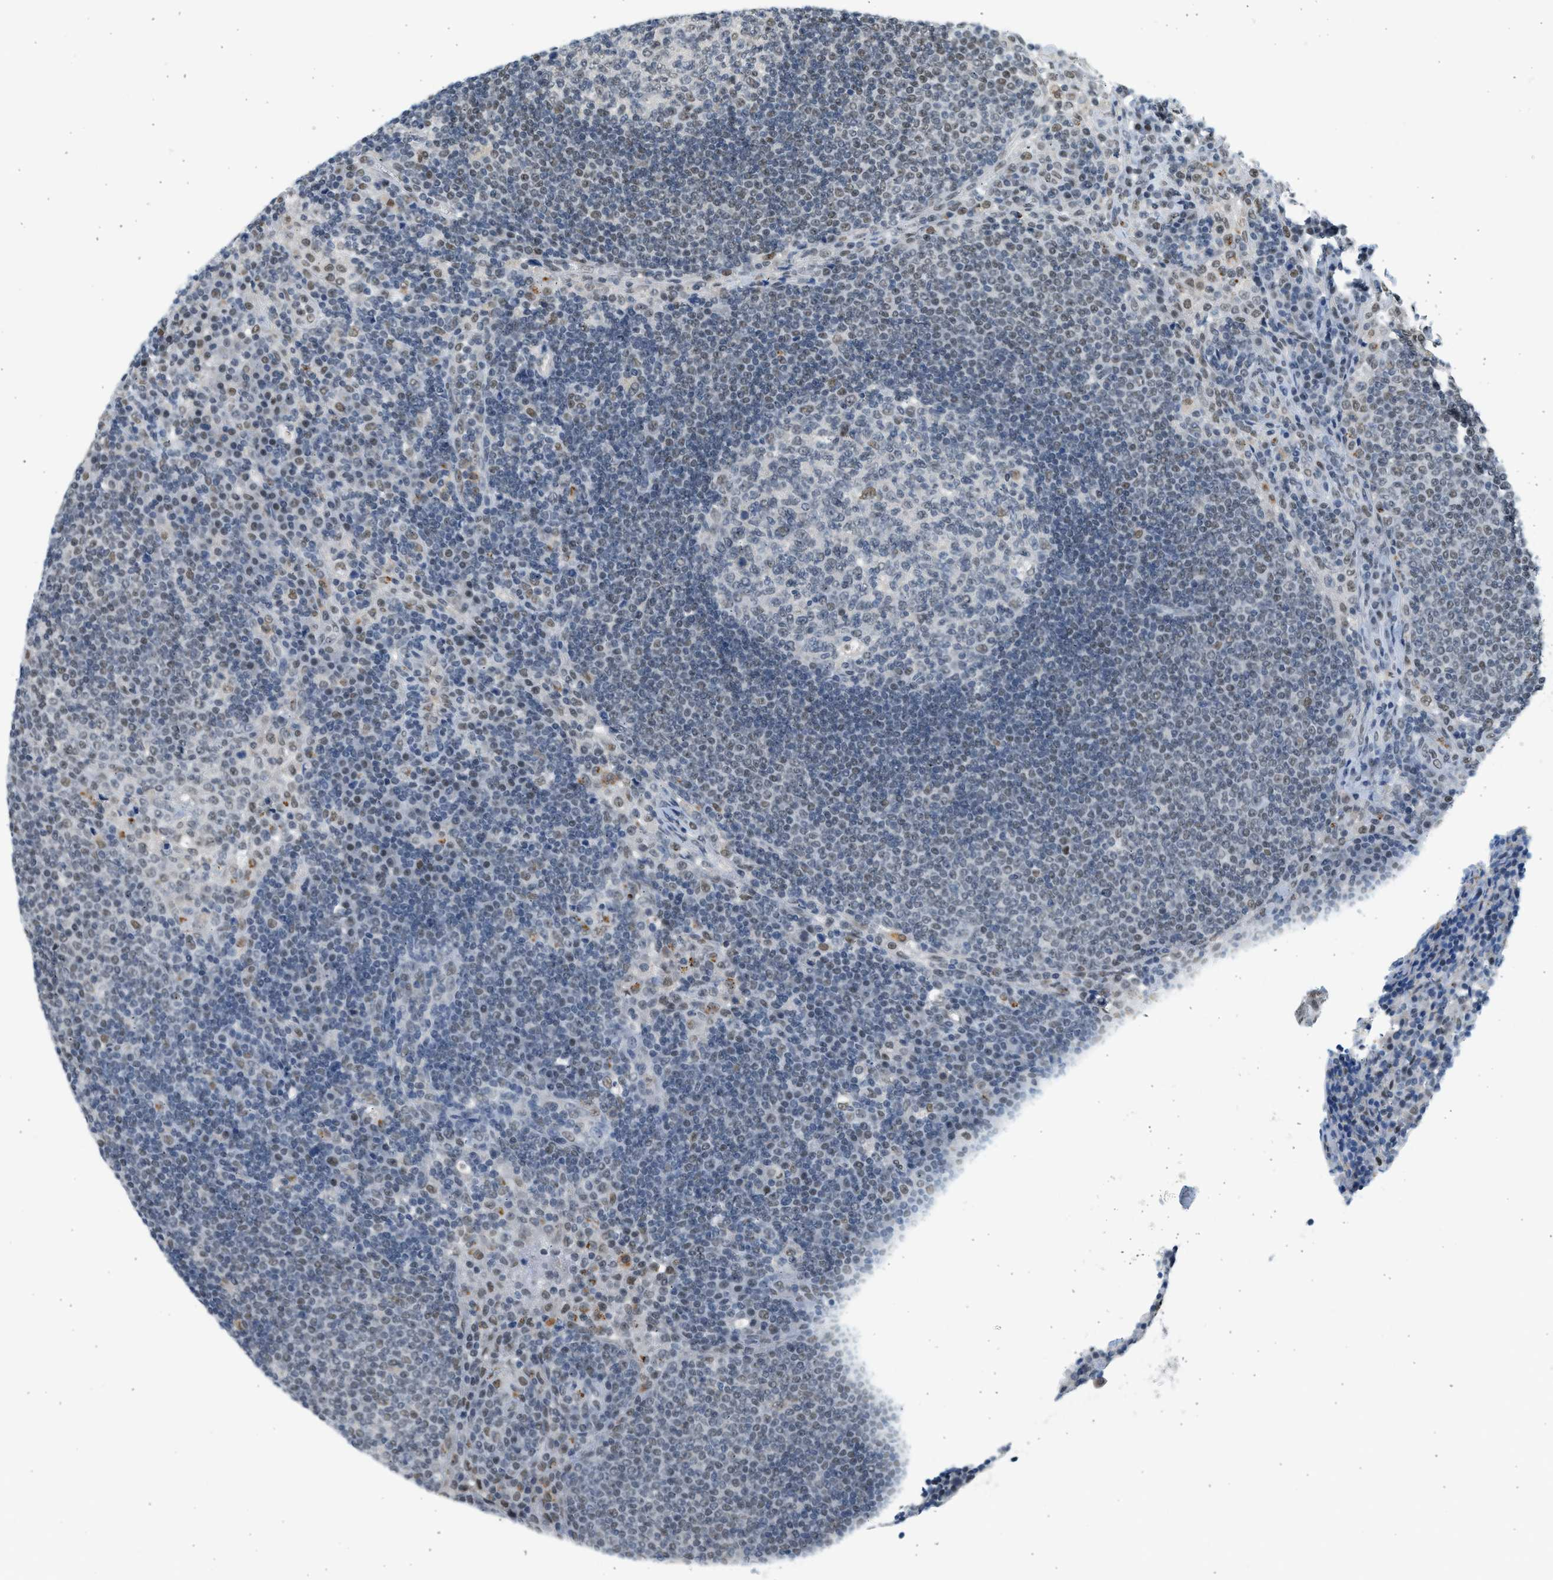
{"staining": {"intensity": "weak", "quantity": "<25%", "location": "nuclear"}, "tissue": "lymph node", "cell_type": "Germinal center cells", "image_type": "normal", "snomed": [{"axis": "morphology", "description": "Normal tissue, NOS"}, {"axis": "topography", "description": "Lymph node"}], "caption": "This is an immunohistochemistry micrograph of benign lymph node. There is no positivity in germinal center cells.", "gene": "HIPK1", "patient": {"sex": "female", "age": 53}}